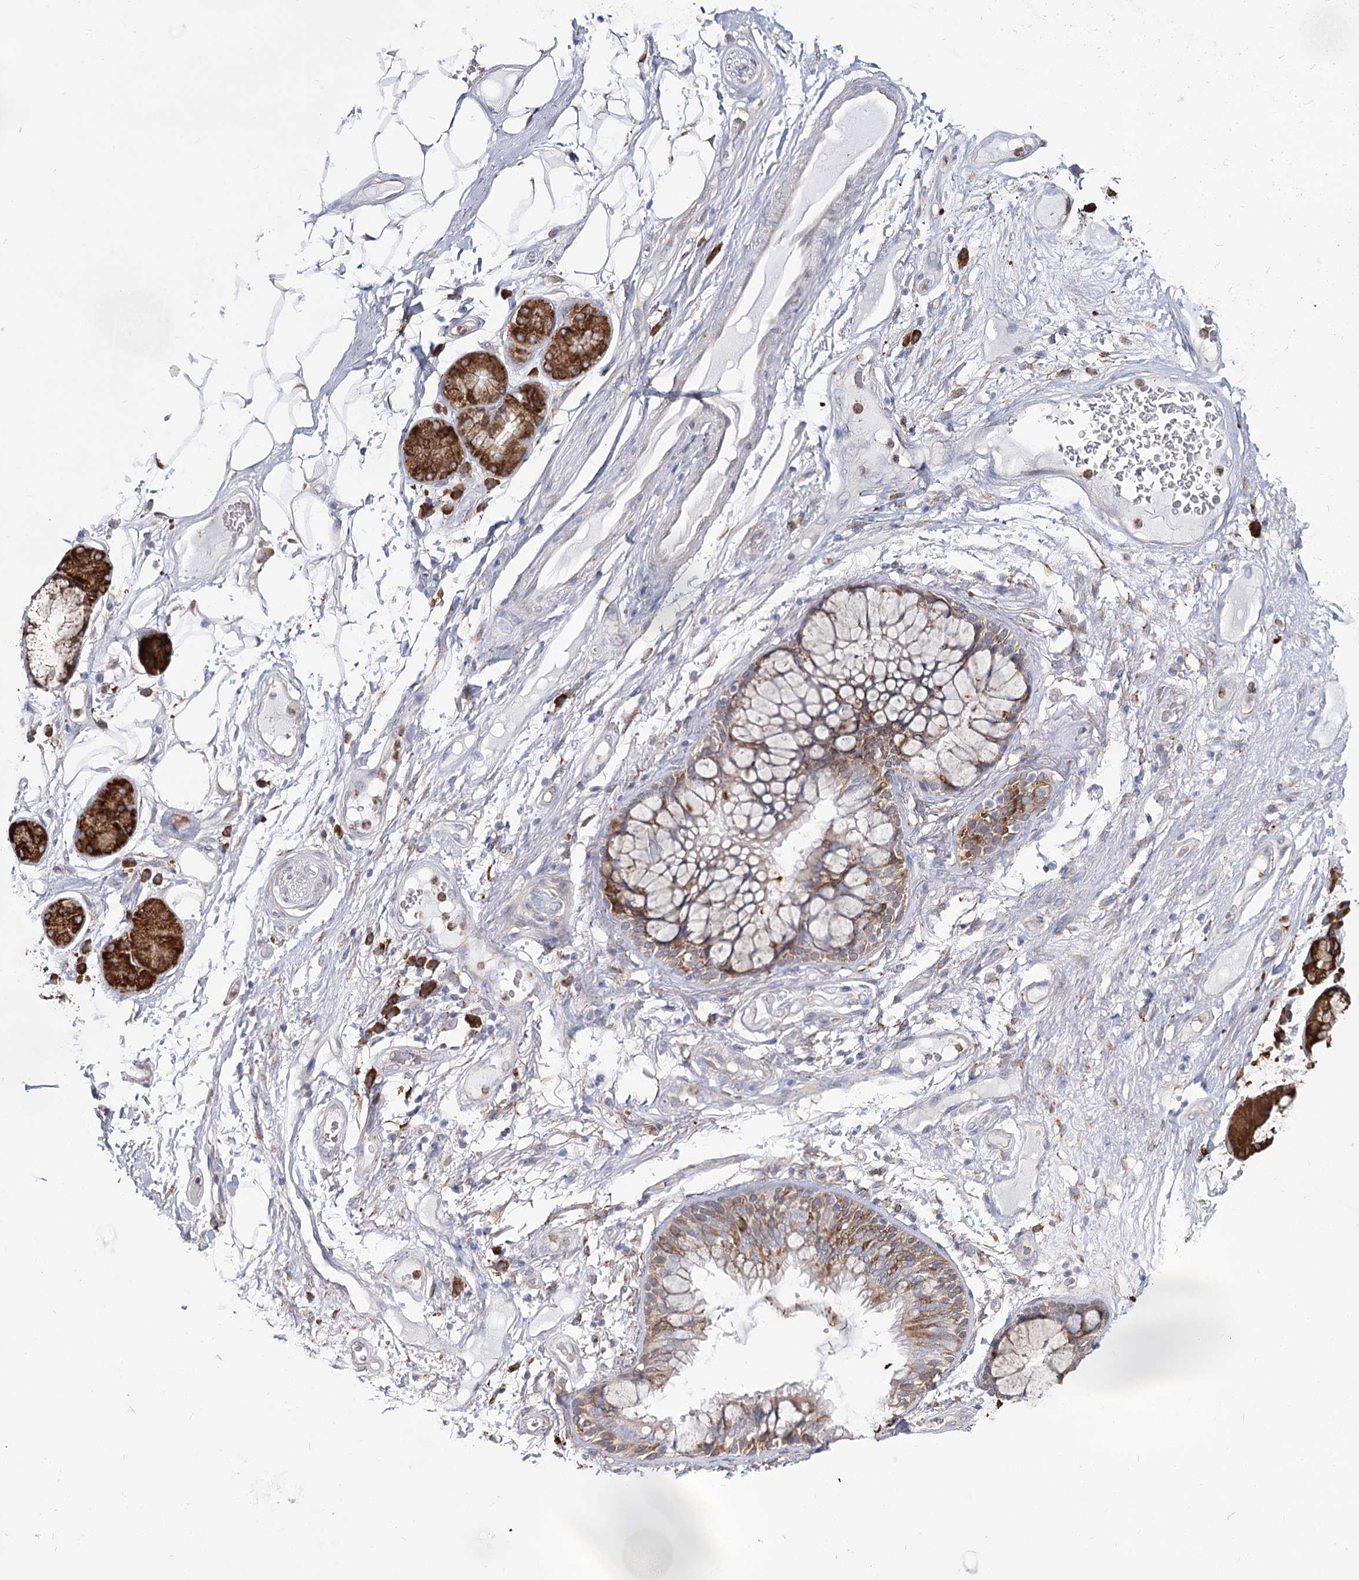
{"staining": {"intensity": "weak", "quantity": "<25%", "location": "cytoplasmic/membranous"}, "tissue": "adipose tissue", "cell_type": "Adipocytes", "image_type": "normal", "snomed": [{"axis": "morphology", "description": "Normal tissue, NOS"}, {"axis": "topography", "description": "Bronchus"}], "caption": "Protein analysis of normal adipose tissue reveals no significant expression in adipocytes. The staining is performed using DAB brown chromogen with nuclei counter-stained in using hematoxylin.", "gene": "ZCCHC9", "patient": {"sex": "male", "age": 66}}